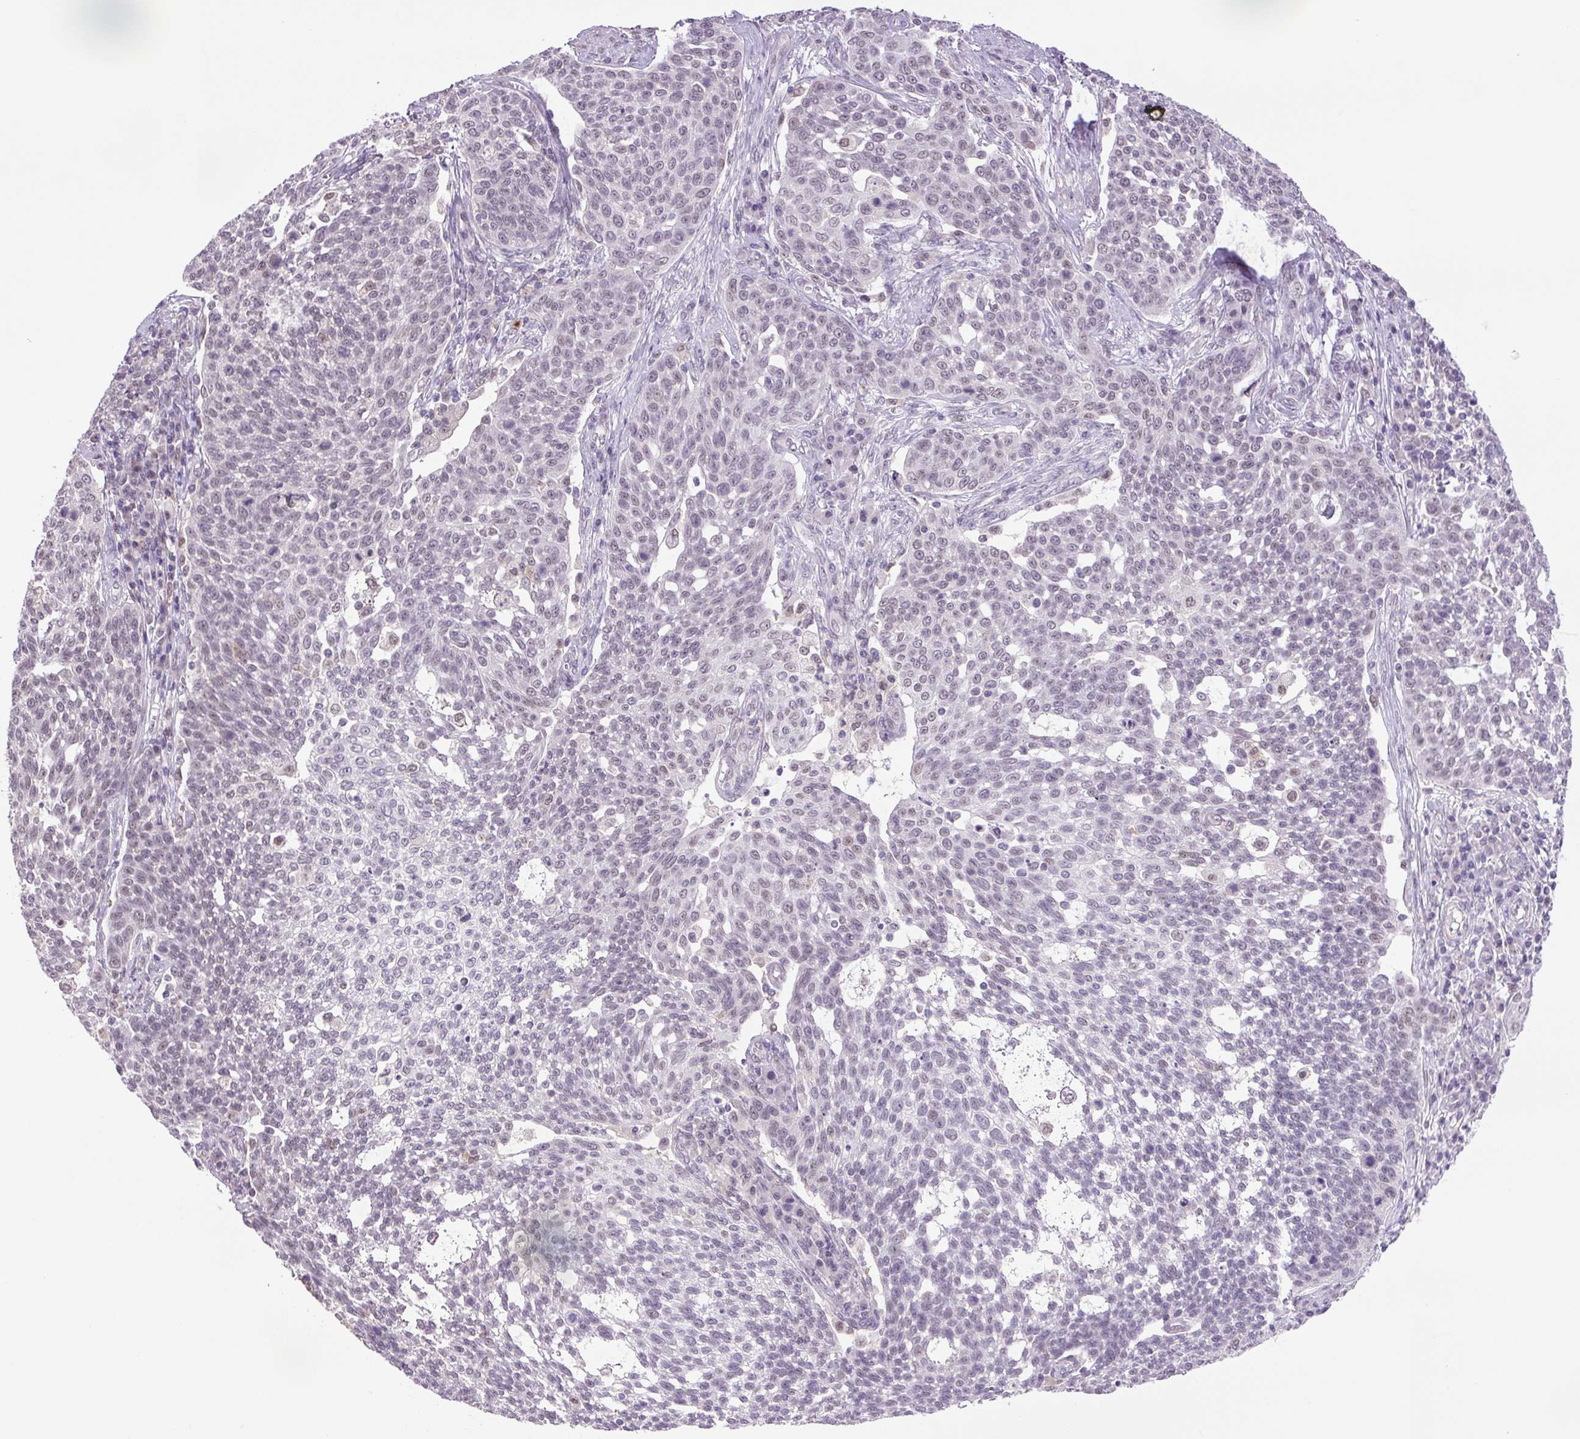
{"staining": {"intensity": "weak", "quantity": "<25%", "location": "nuclear"}, "tissue": "cervical cancer", "cell_type": "Tumor cells", "image_type": "cancer", "snomed": [{"axis": "morphology", "description": "Squamous cell carcinoma, NOS"}, {"axis": "topography", "description": "Cervix"}], "caption": "DAB immunohistochemical staining of human cervical squamous cell carcinoma demonstrates no significant expression in tumor cells.", "gene": "KPNA1", "patient": {"sex": "female", "age": 34}}